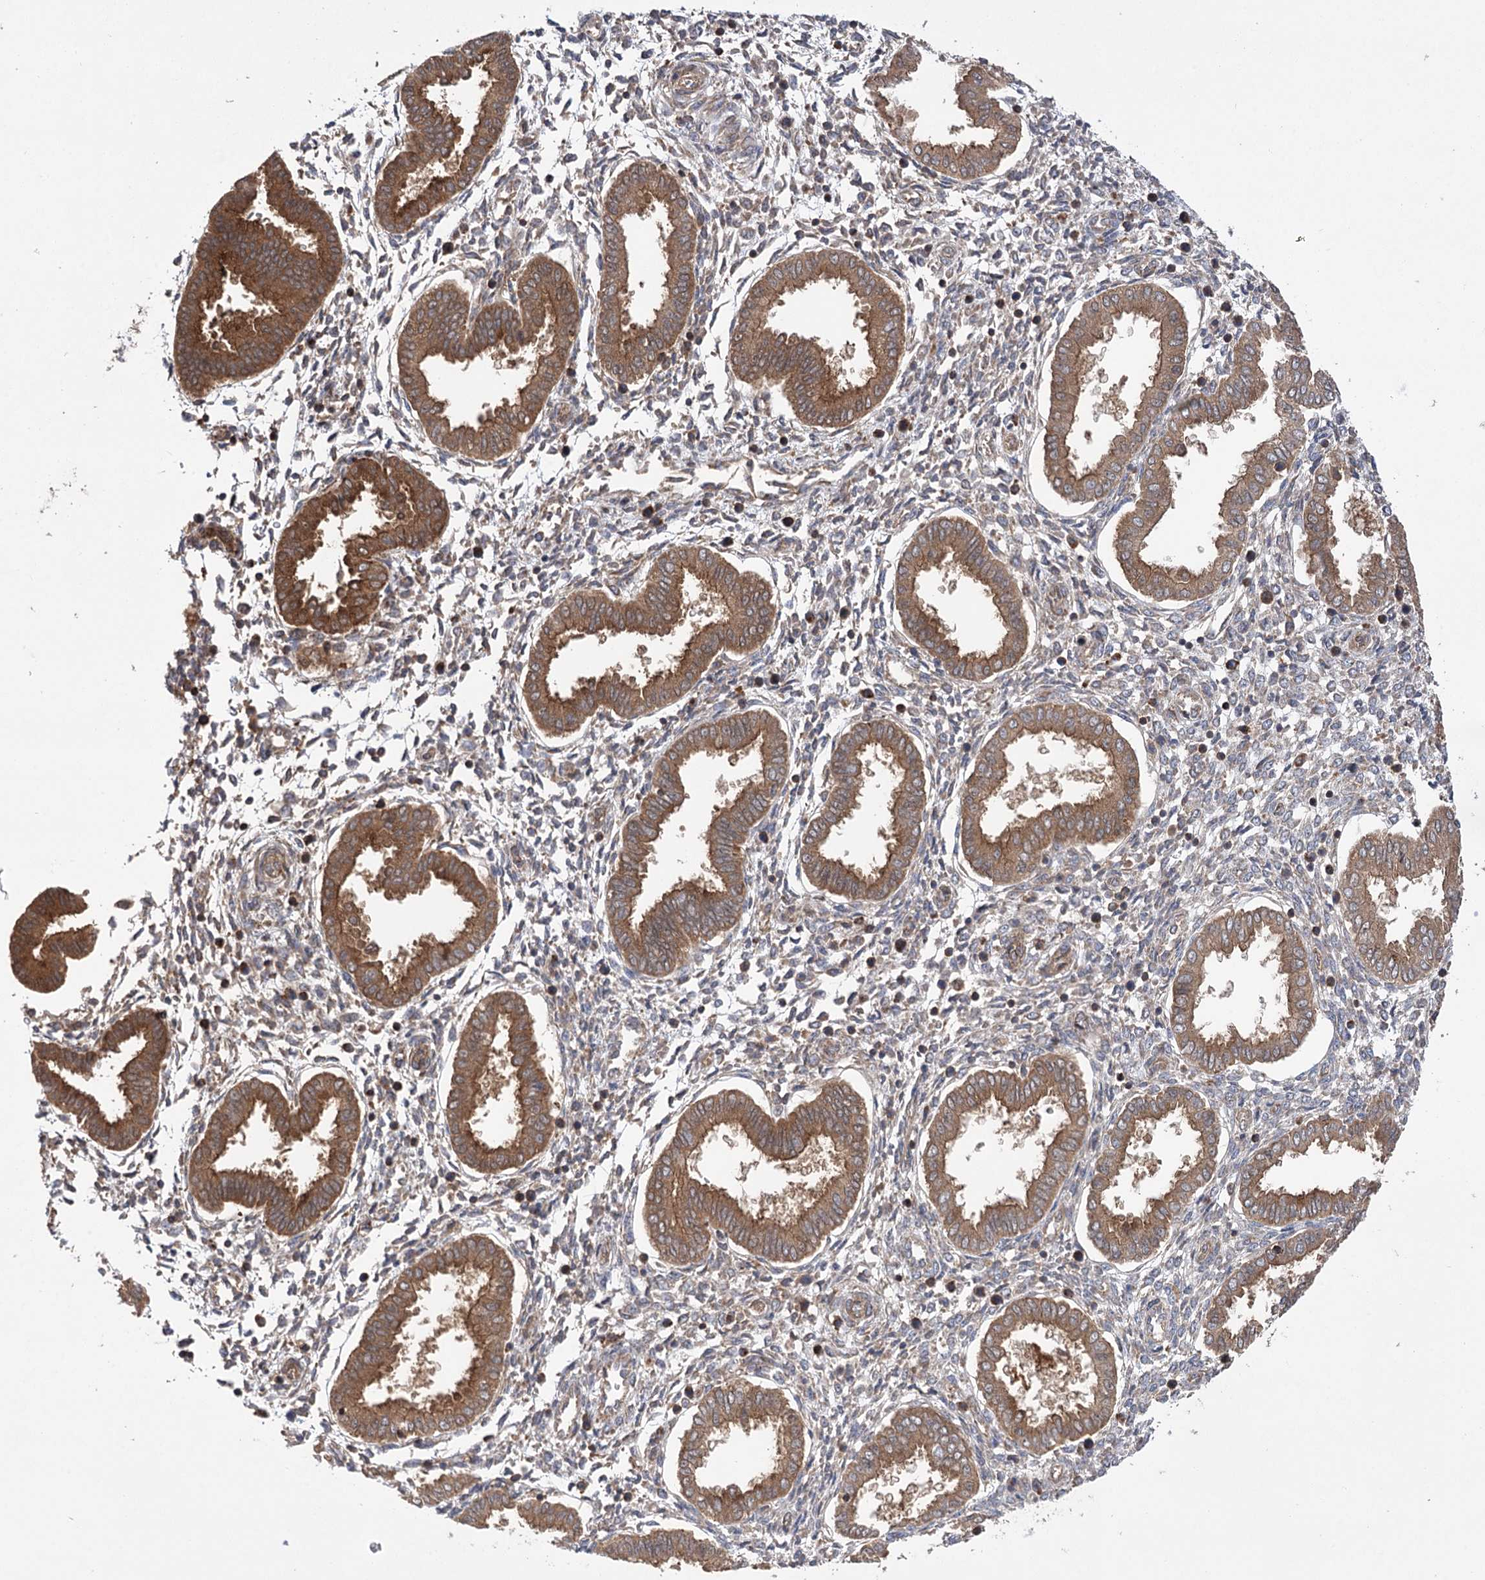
{"staining": {"intensity": "weak", "quantity": ">75%", "location": "cytoplasmic/membranous"}, "tissue": "endometrium", "cell_type": "Cells in endometrial stroma", "image_type": "normal", "snomed": [{"axis": "morphology", "description": "Normal tissue, NOS"}, {"axis": "topography", "description": "Endometrium"}], "caption": "Immunohistochemistry staining of normal endometrium, which demonstrates low levels of weak cytoplasmic/membranous expression in approximately >75% of cells in endometrial stroma indicating weak cytoplasmic/membranous protein staining. The staining was performed using DAB (brown) for protein detection and nuclei were counterstained in hematoxylin (blue).", "gene": "VPS37B", "patient": {"sex": "female", "age": 24}}